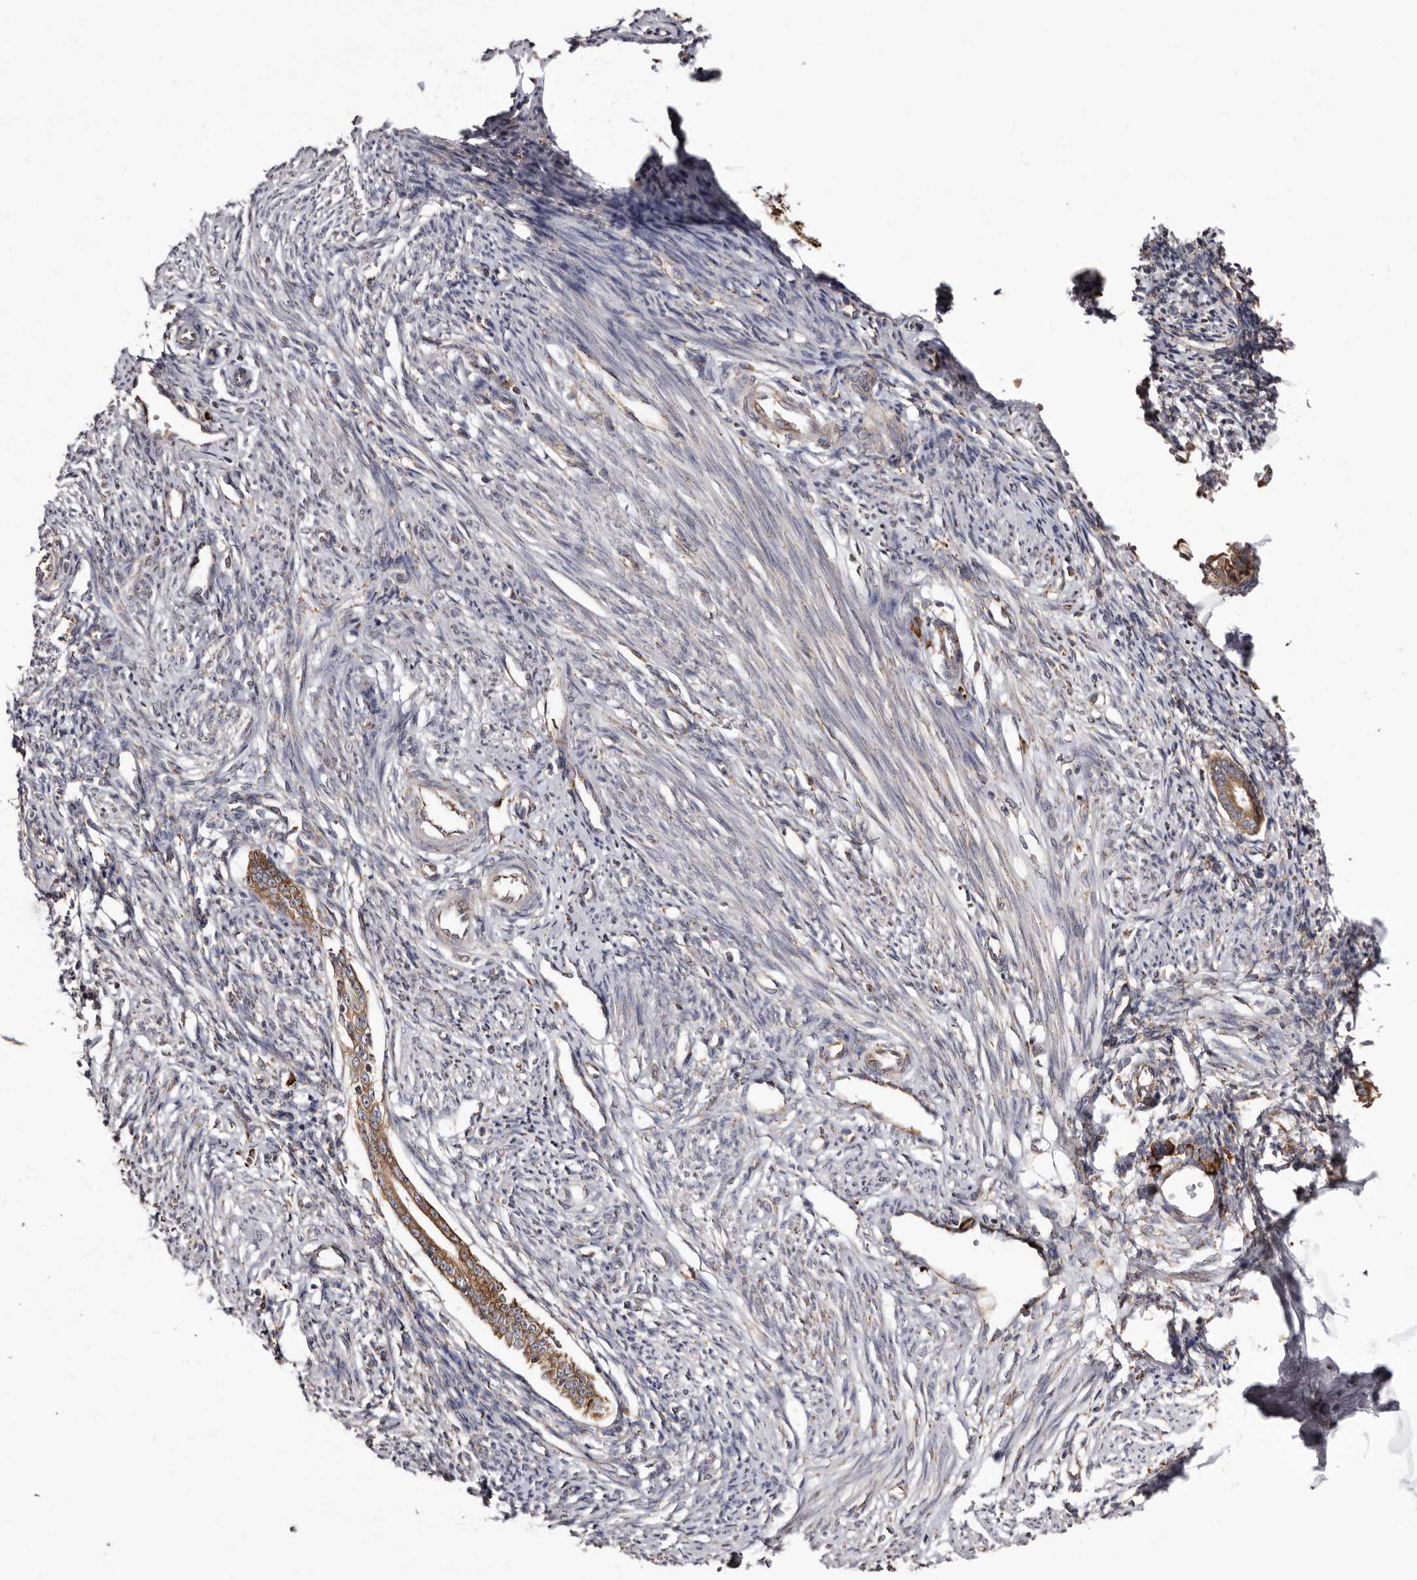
{"staining": {"intensity": "moderate", "quantity": "25%-75%", "location": "cytoplasmic/membranous"}, "tissue": "endometrium", "cell_type": "Cells in endometrial stroma", "image_type": "normal", "snomed": [{"axis": "morphology", "description": "Normal tissue, NOS"}, {"axis": "topography", "description": "Endometrium"}], "caption": "Cells in endometrial stroma show moderate cytoplasmic/membranous positivity in approximately 25%-75% of cells in normal endometrium. The staining was performed using DAB to visualize the protein expression in brown, while the nuclei were stained in blue with hematoxylin (Magnification: 20x).", "gene": "ACBD6", "patient": {"sex": "female", "age": 56}}